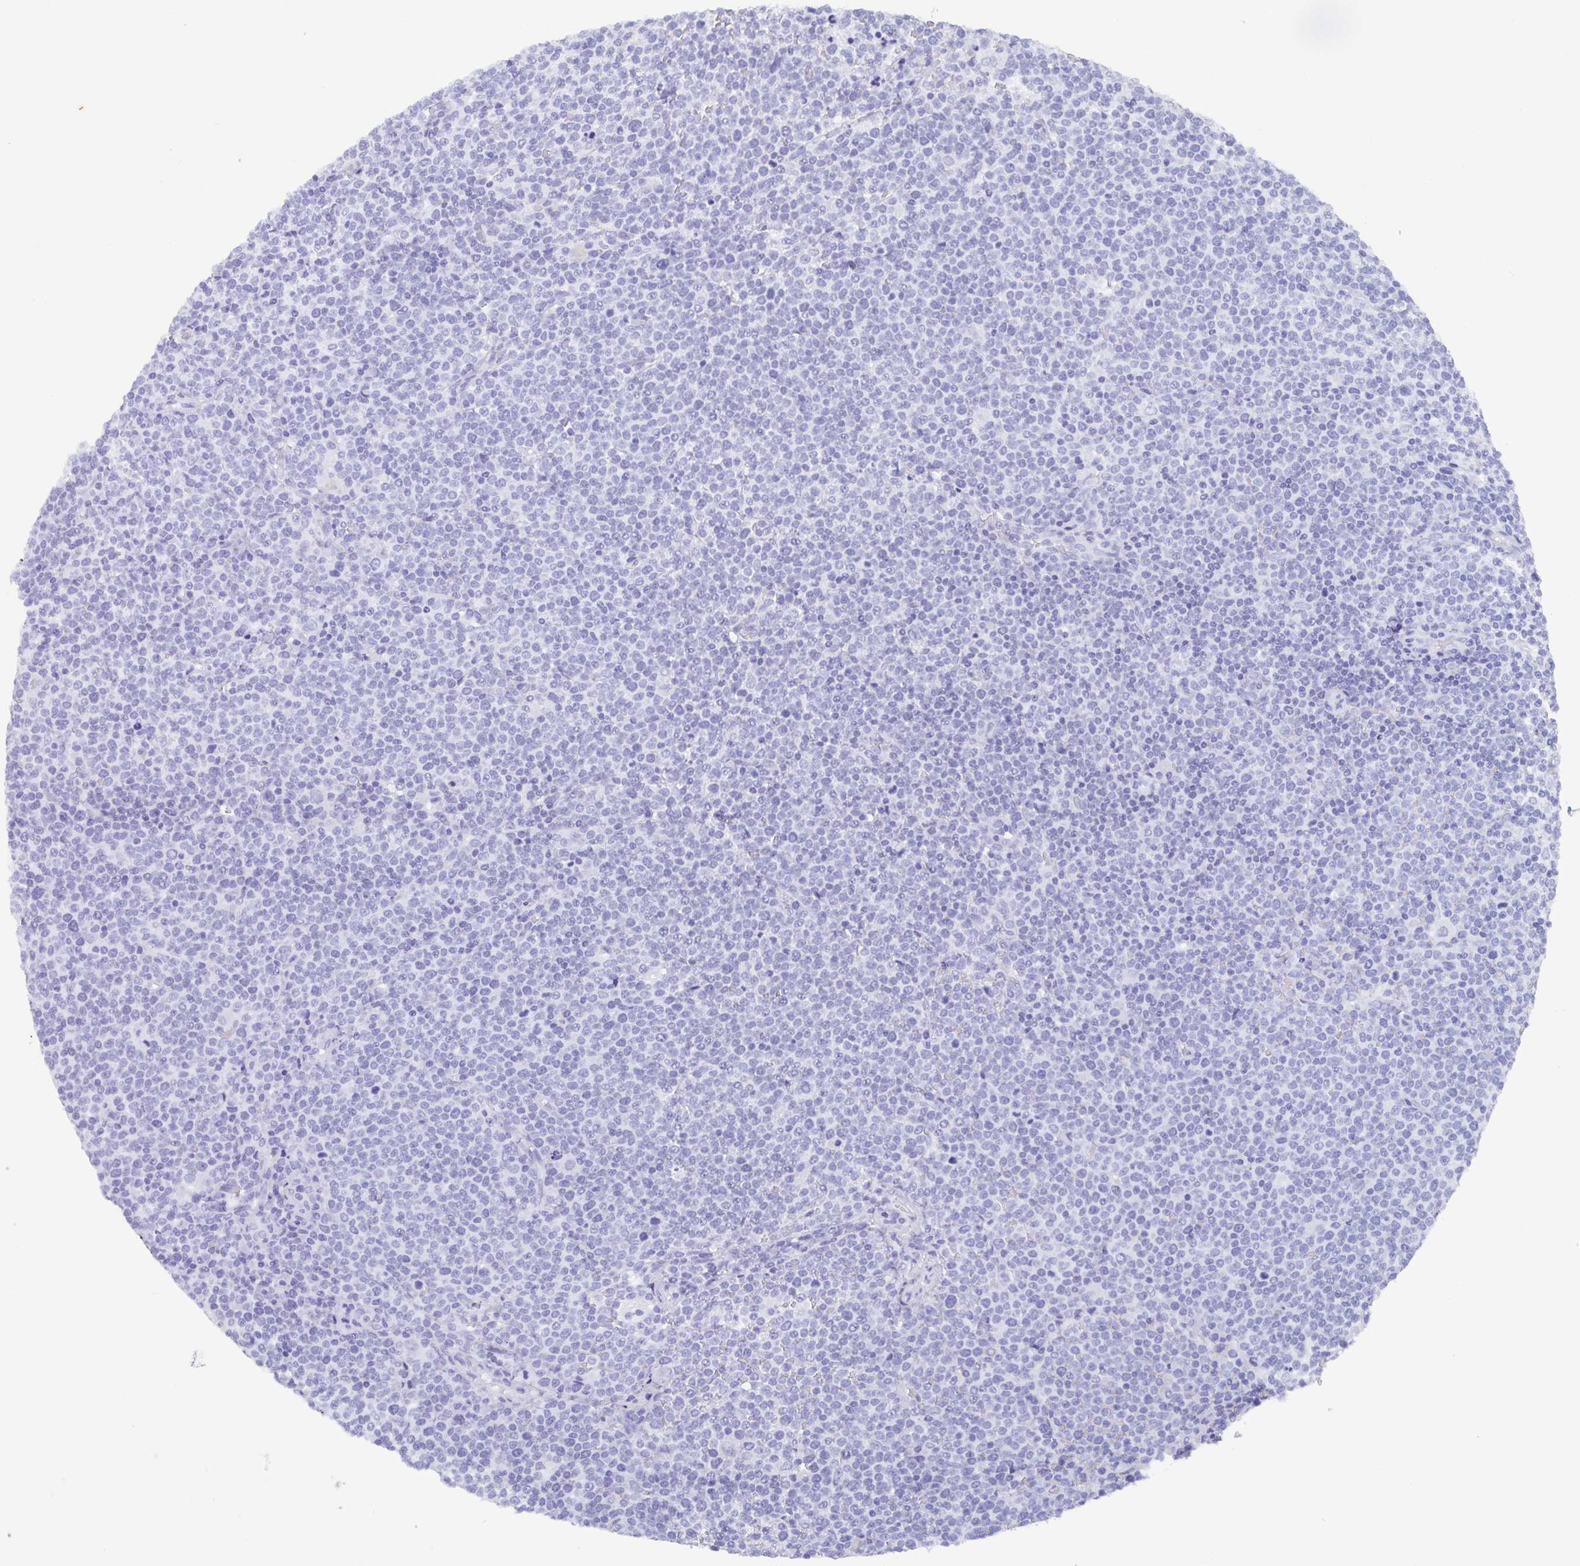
{"staining": {"intensity": "negative", "quantity": "none", "location": "none"}, "tissue": "lymphoma", "cell_type": "Tumor cells", "image_type": "cancer", "snomed": [{"axis": "morphology", "description": "Malignant lymphoma, non-Hodgkin's type, High grade"}, {"axis": "topography", "description": "Lymph node"}], "caption": "IHC photomicrograph of neoplastic tissue: human high-grade malignant lymphoma, non-Hodgkin's type stained with DAB demonstrates no significant protein staining in tumor cells. (Brightfield microscopy of DAB (3,3'-diaminobenzidine) immunohistochemistry at high magnification).", "gene": "AGFG2", "patient": {"sex": "male", "age": 61}}